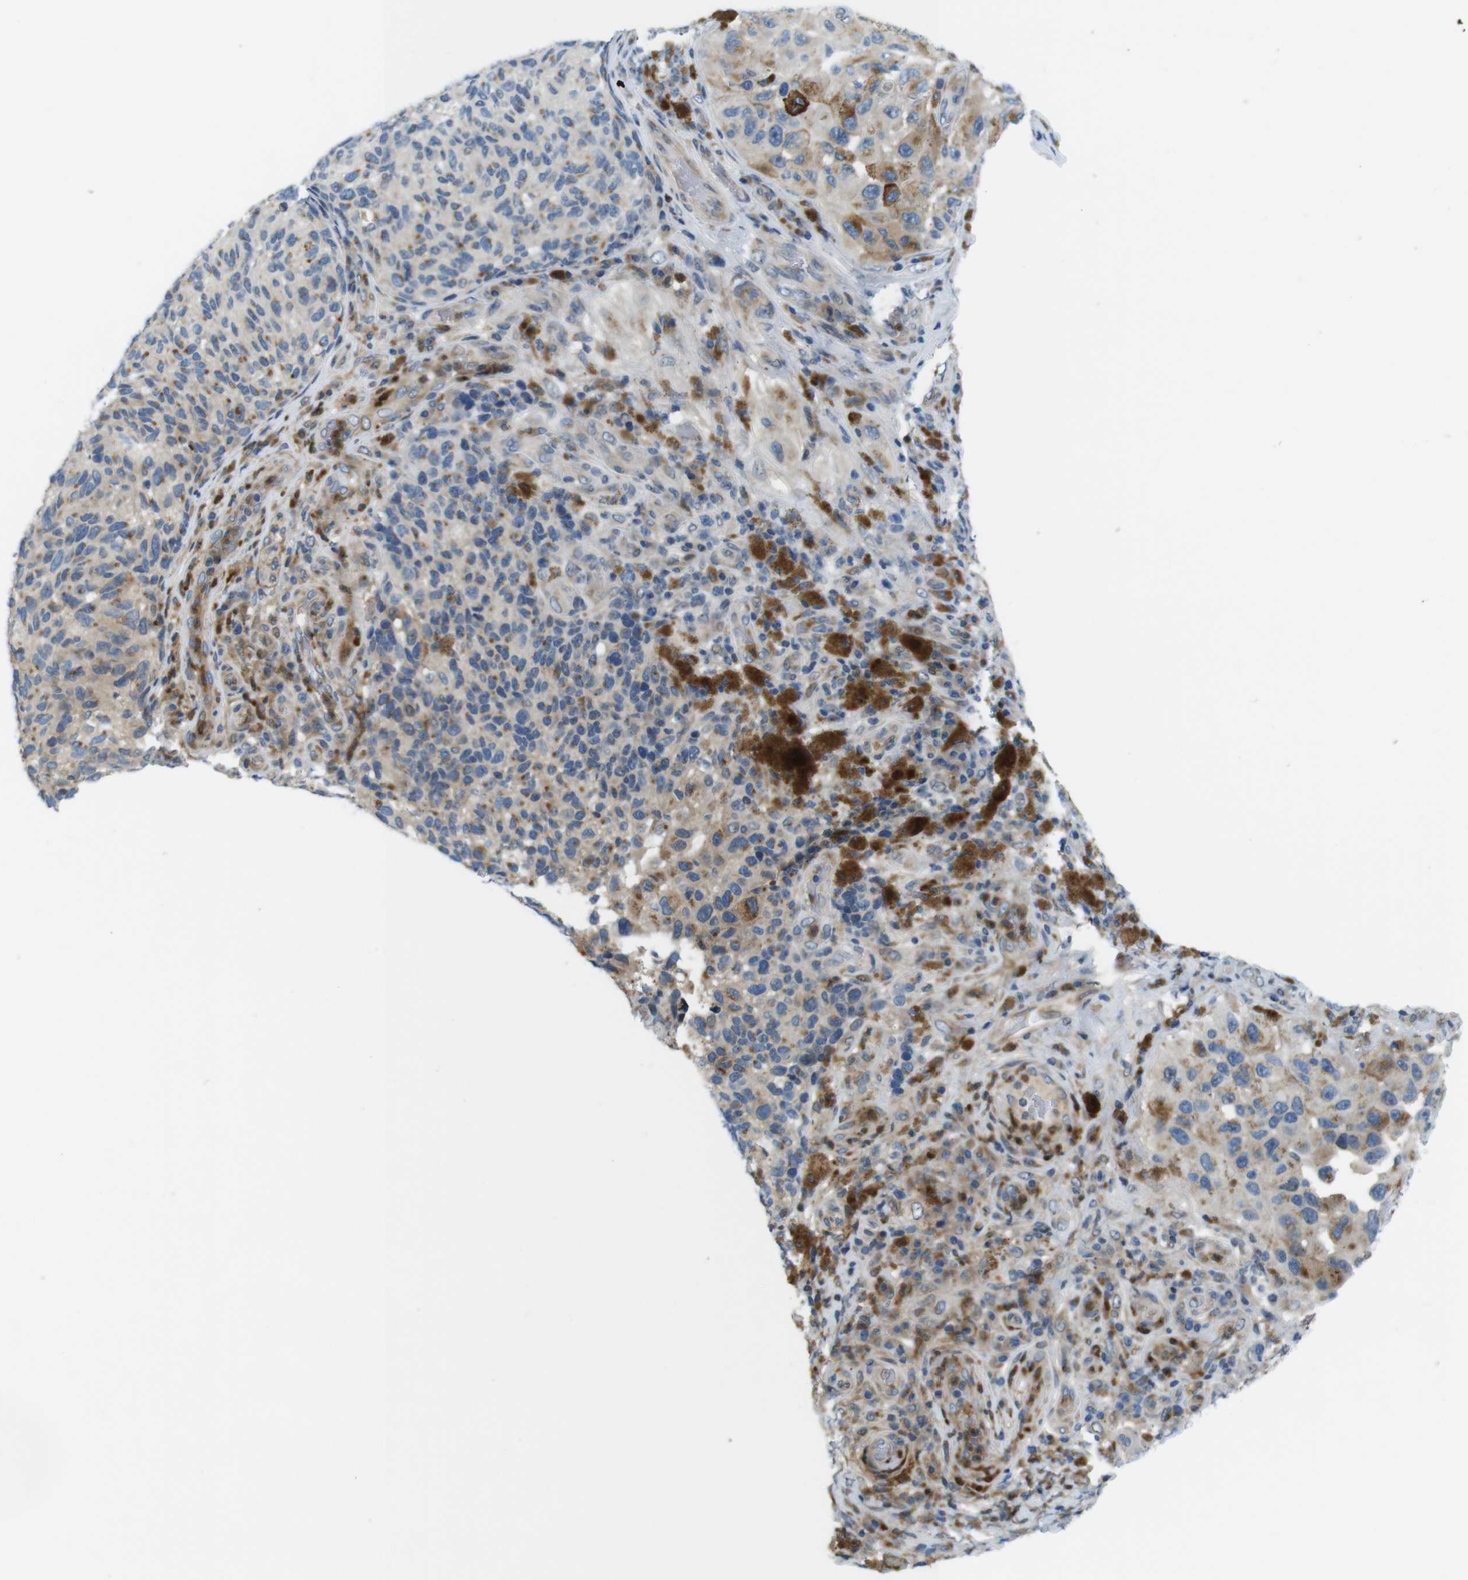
{"staining": {"intensity": "moderate", "quantity": "25%-75%", "location": "cytoplasmic/membranous"}, "tissue": "melanoma", "cell_type": "Tumor cells", "image_type": "cancer", "snomed": [{"axis": "morphology", "description": "Malignant melanoma, NOS"}, {"axis": "topography", "description": "Skin"}], "caption": "Brown immunohistochemical staining in human malignant melanoma shows moderate cytoplasmic/membranous positivity in about 25%-75% of tumor cells.", "gene": "ZDHHC3", "patient": {"sex": "female", "age": 73}}